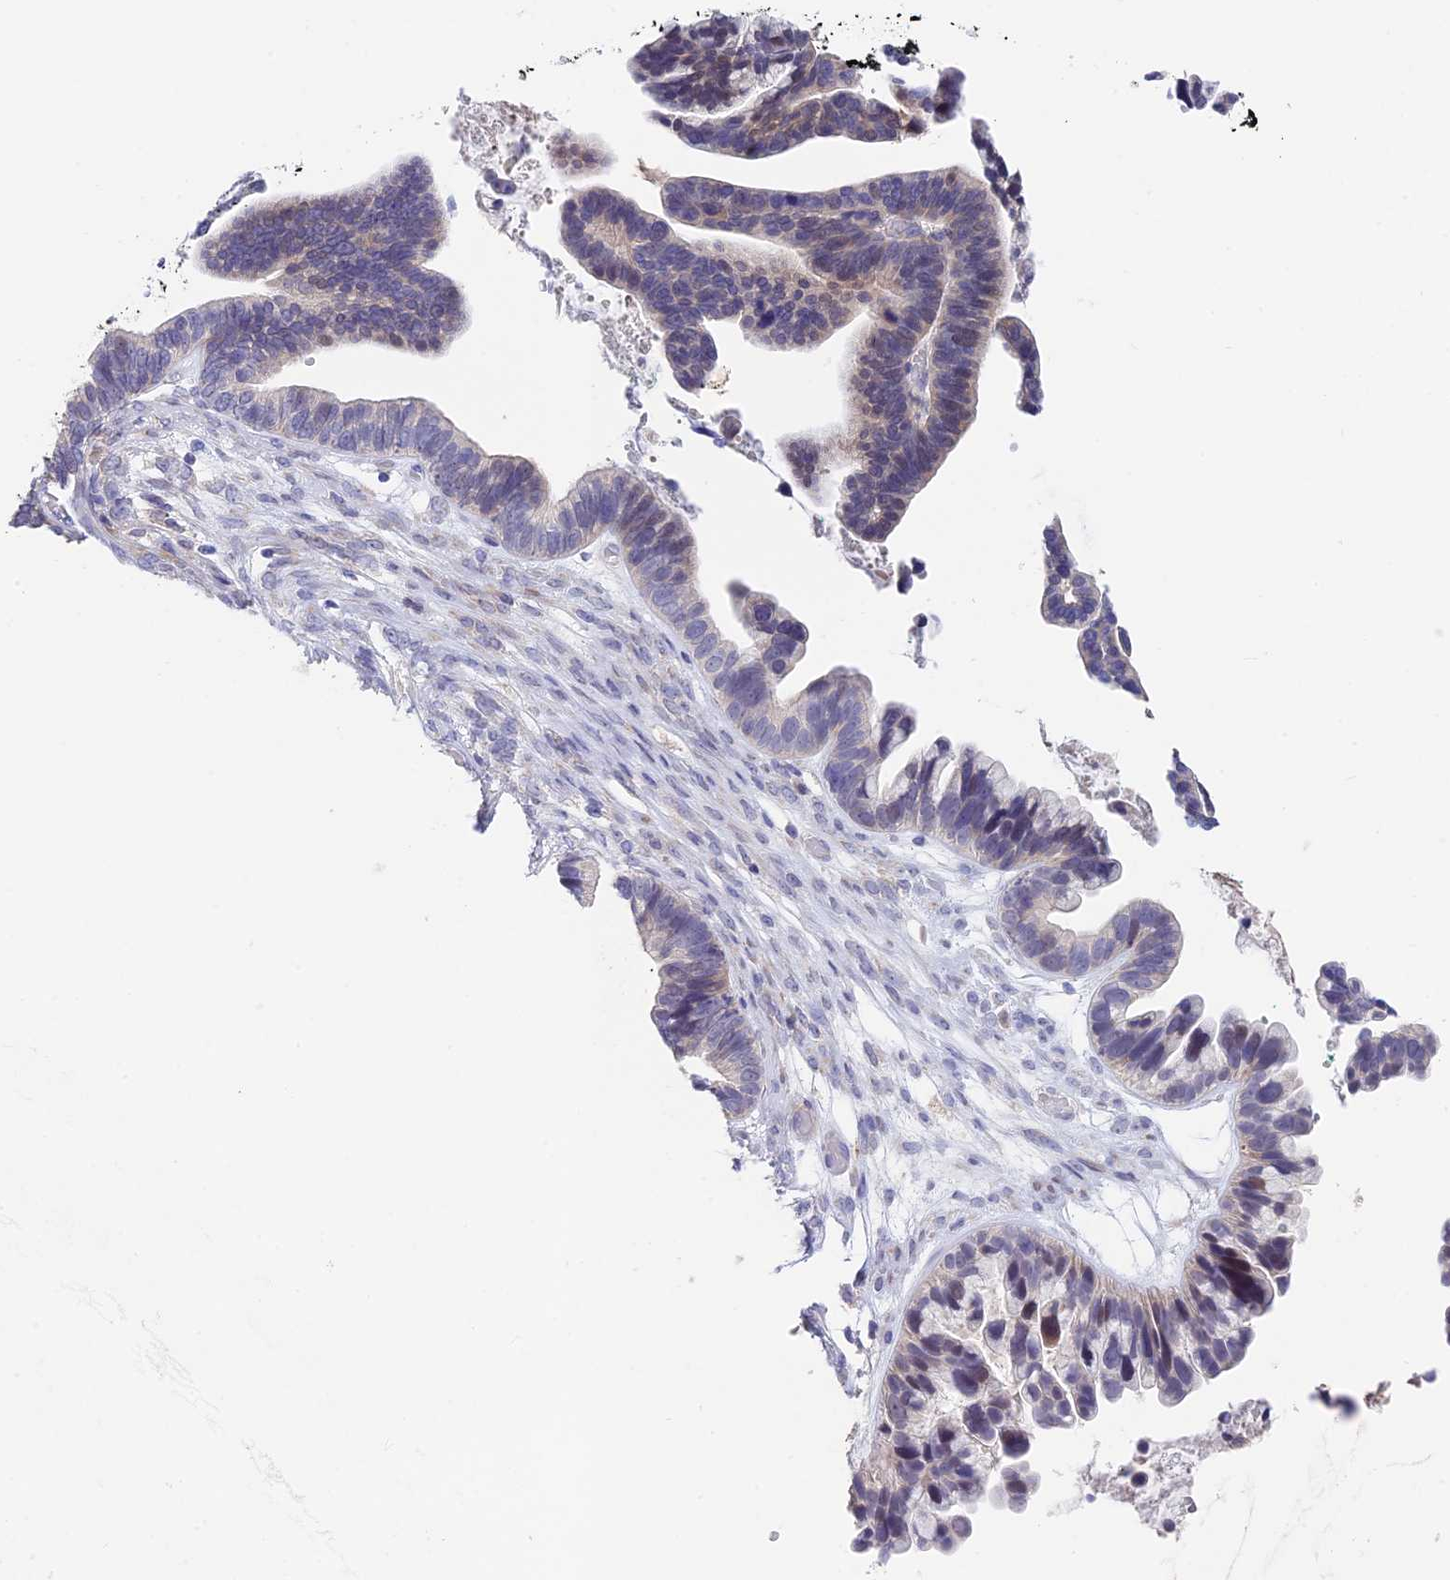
{"staining": {"intensity": "weak", "quantity": "<25%", "location": "nuclear"}, "tissue": "ovarian cancer", "cell_type": "Tumor cells", "image_type": "cancer", "snomed": [{"axis": "morphology", "description": "Cystadenocarcinoma, serous, NOS"}, {"axis": "topography", "description": "Ovary"}], "caption": "High power microscopy image of an immunohistochemistry histopathology image of serous cystadenocarcinoma (ovarian), revealing no significant positivity in tumor cells.", "gene": "SNTN", "patient": {"sex": "female", "age": 56}}